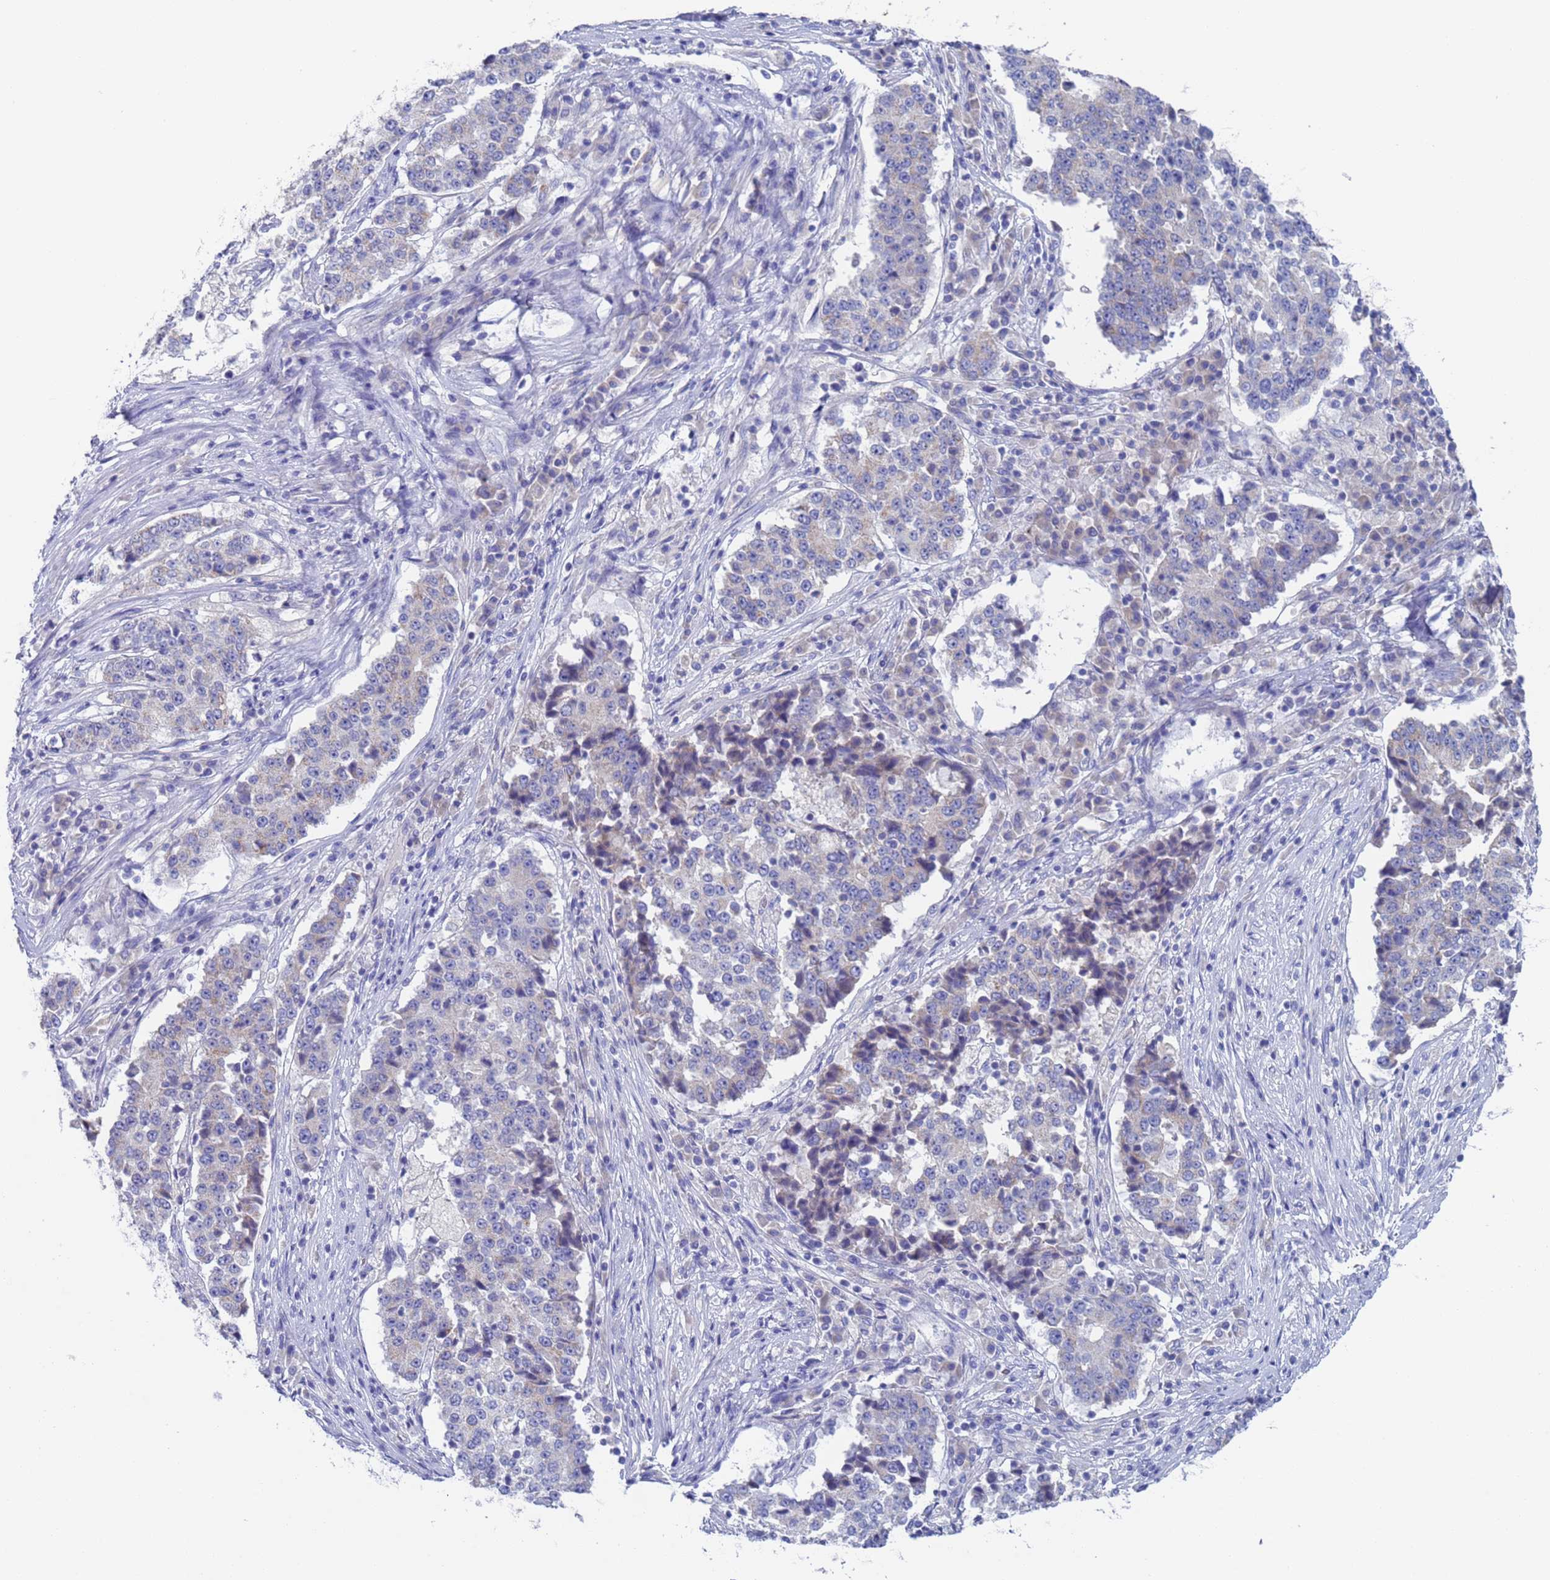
{"staining": {"intensity": "negative", "quantity": "none", "location": "none"}, "tissue": "stomach cancer", "cell_type": "Tumor cells", "image_type": "cancer", "snomed": [{"axis": "morphology", "description": "Adenocarcinoma, NOS"}, {"axis": "topography", "description": "Stomach"}], "caption": "High magnification brightfield microscopy of stomach cancer stained with DAB (3,3'-diaminobenzidine) (brown) and counterstained with hematoxylin (blue): tumor cells show no significant positivity.", "gene": "PET117", "patient": {"sex": "male", "age": 59}}